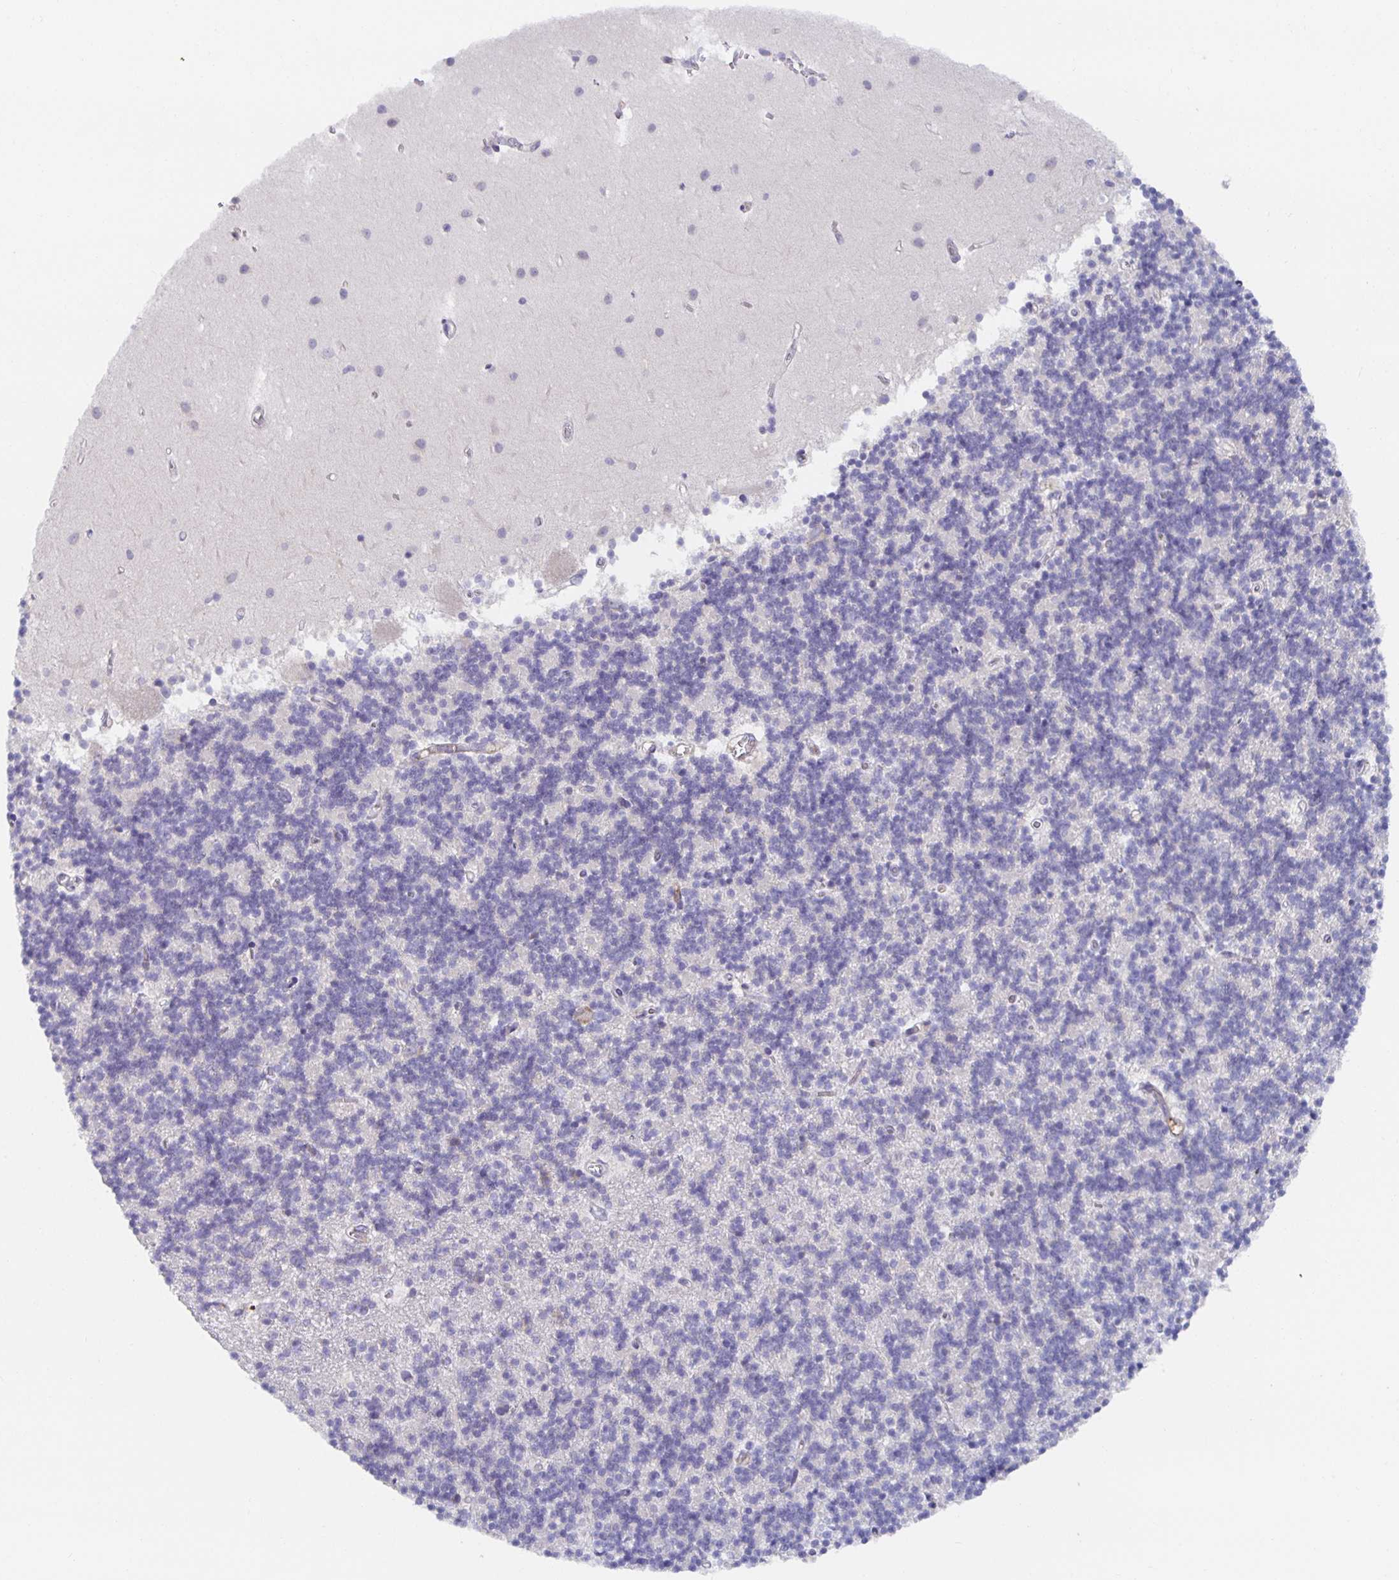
{"staining": {"intensity": "negative", "quantity": "none", "location": "none"}, "tissue": "cerebellum", "cell_type": "Cells in granular layer", "image_type": "normal", "snomed": [{"axis": "morphology", "description": "Normal tissue, NOS"}, {"axis": "topography", "description": "Cerebellum"}], "caption": "High power microscopy micrograph of an IHC histopathology image of benign cerebellum, revealing no significant expression in cells in granular layer. (DAB immunohistochemistry (IHC) with hematoxylin counter stain).", "gene": "BAD", "patient": {"sex": "male", "age": 54}}